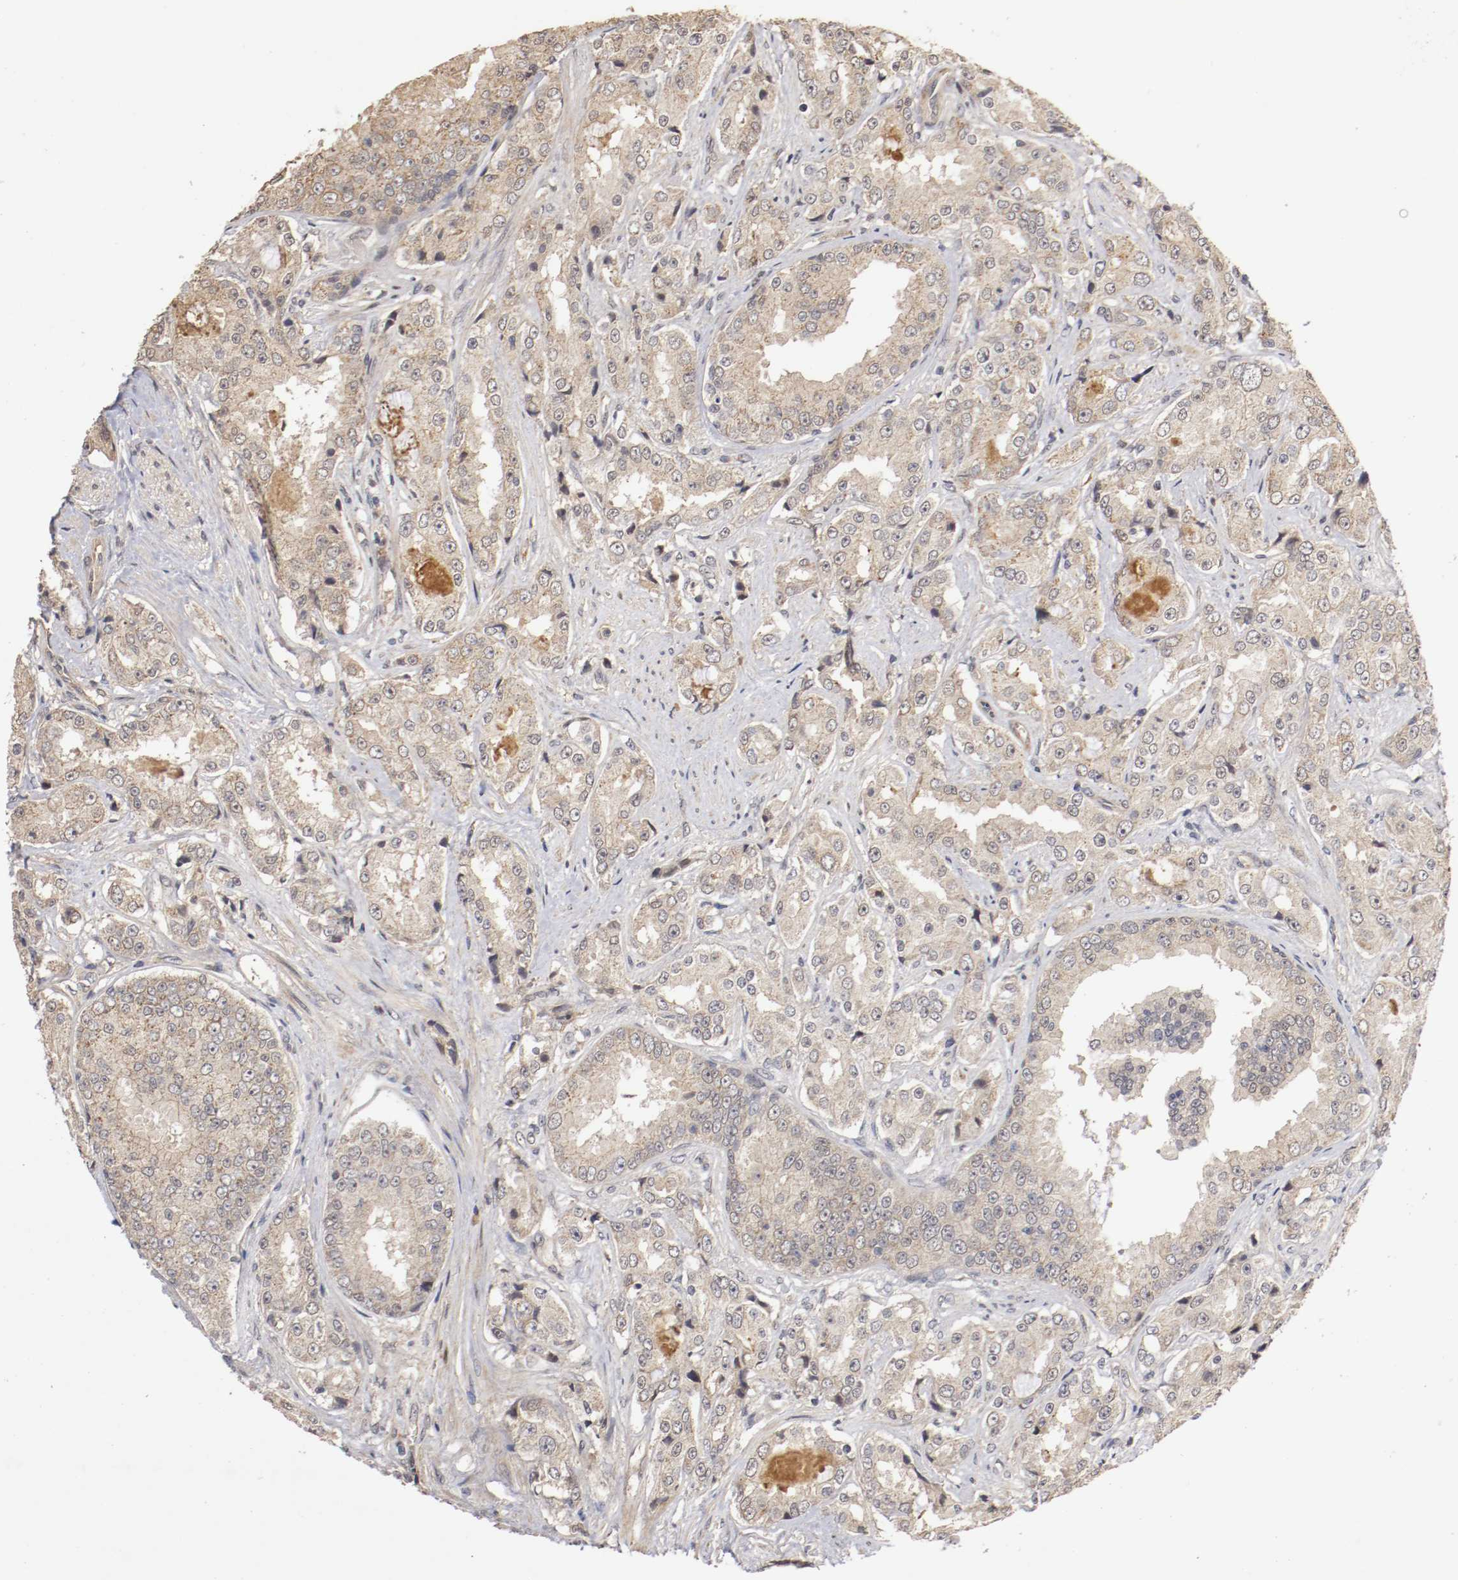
{"staining": {"intensity": "weak", "quantity": ">75%", "location": "cytoplasmic/membranous"}, "tissue": "prostate cancer", "cell_type": "Tumor cells", "image_type": "cancer", "snomed": [{"axis": "morphology", "description": "Adenocarcinoma, High grade"}, {"axis": "topography", "description": "Prostate"}], "caption": "Protein staining displays weak cytoplasmic/membranous expression in about >75% of tumor cells in prostate cancer.", "gene": "TNFRSF1B", "patient": {"sex": "male", "age": 73}}